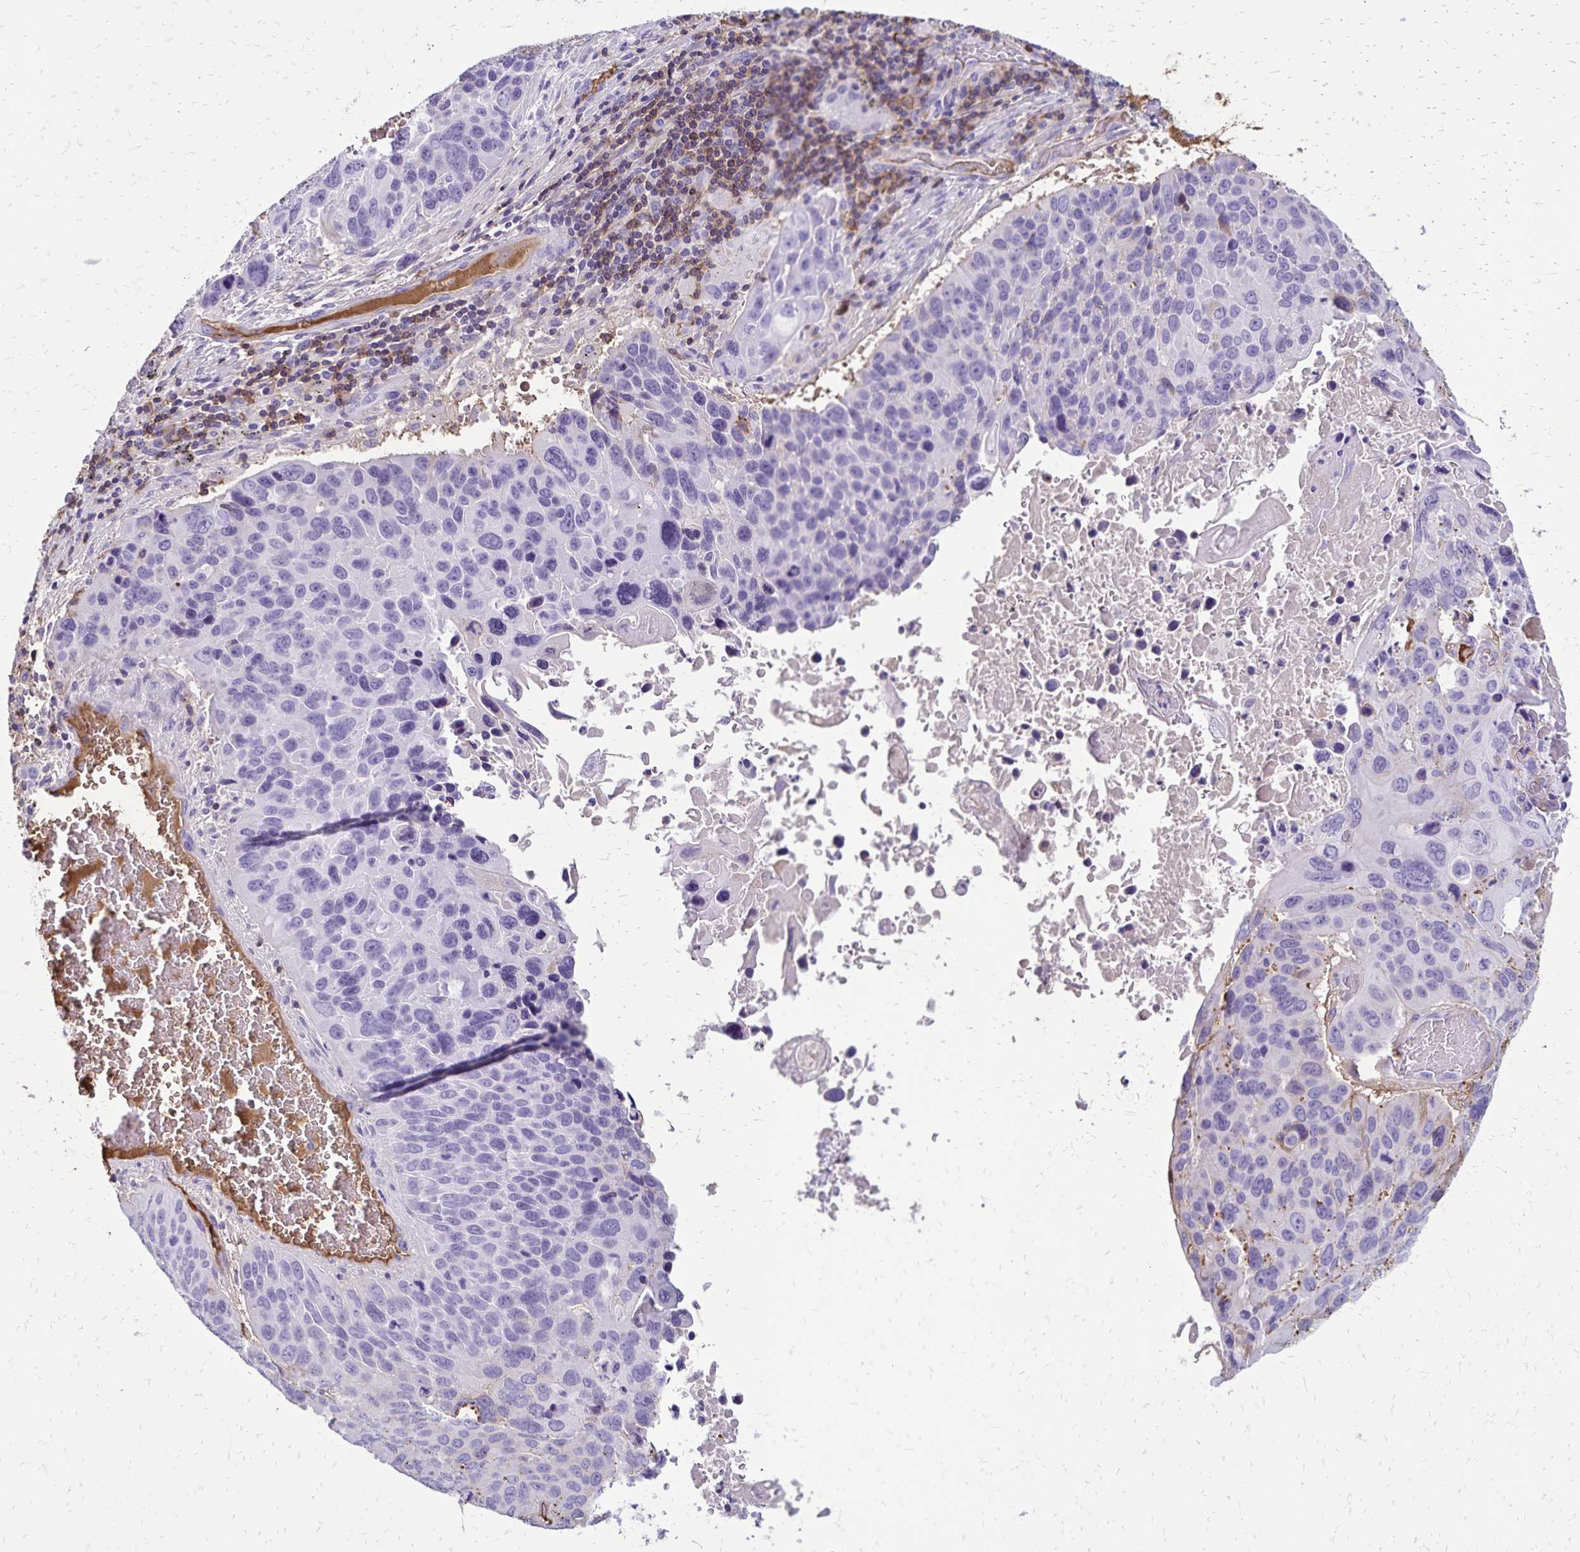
{"staining": {"intensity": "negative", "quantity": "none", "location": "none"}, "tissue": "lung cancer", "cell_type": "Tumor cells", "image_type": "cancer", "snomed": [{"axis": "morphology", "description": "Squamous cell carcinoma, NOS"}, {"axis": "topography", "description": "Lung"}], "caption": "This is an immunohistochemistry (IHC) photomicrograph of human squamous cell carcinoma (lung). There is no positivity in tumor cells.", "gene": "CD27", "patient": {"sex": "male", "age": 68}}